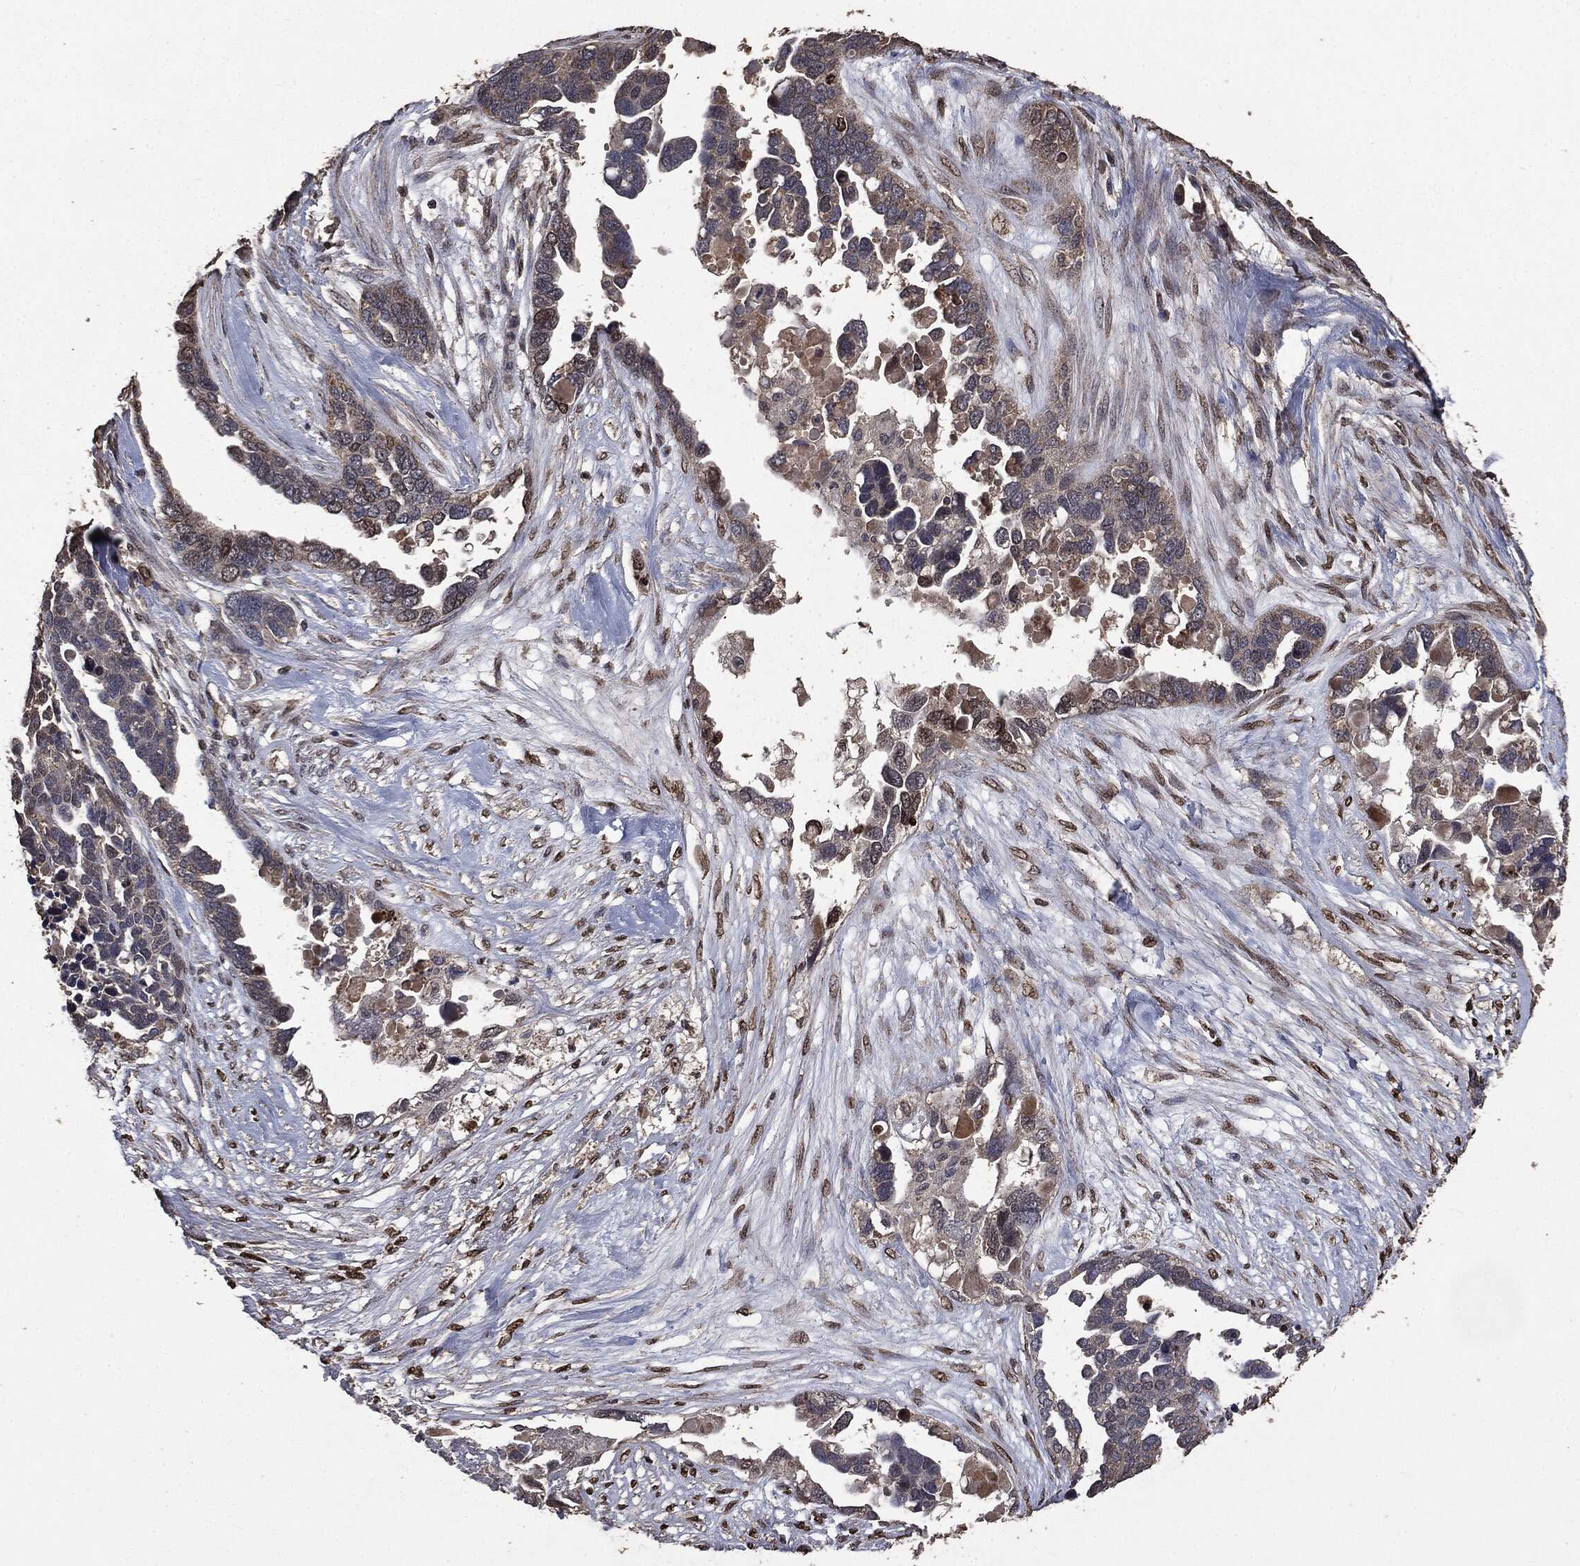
{"staining": {"intensity": "moderate", "quantity": "<25%", "location": "cytoplasmic/membranous,nuclear"}, "tissue": "ovarian cancer", "cell_type": "Tumor cells", "image_type": "cancer", "snomed": [{"axis": "morphology", "description": "Cystadenocarcinoma, serous, NOS"}, {"axis": "topography", "description": "Ovary"}], "caption": "Ovarian cancer stained with a brown dye reveals moderate cytoplasmic/membranous and nuclear positive expression in approximately <25% of tumor cells.", "gene": "PPP6R2", "patient": {"sex": "female", "age": 54}}